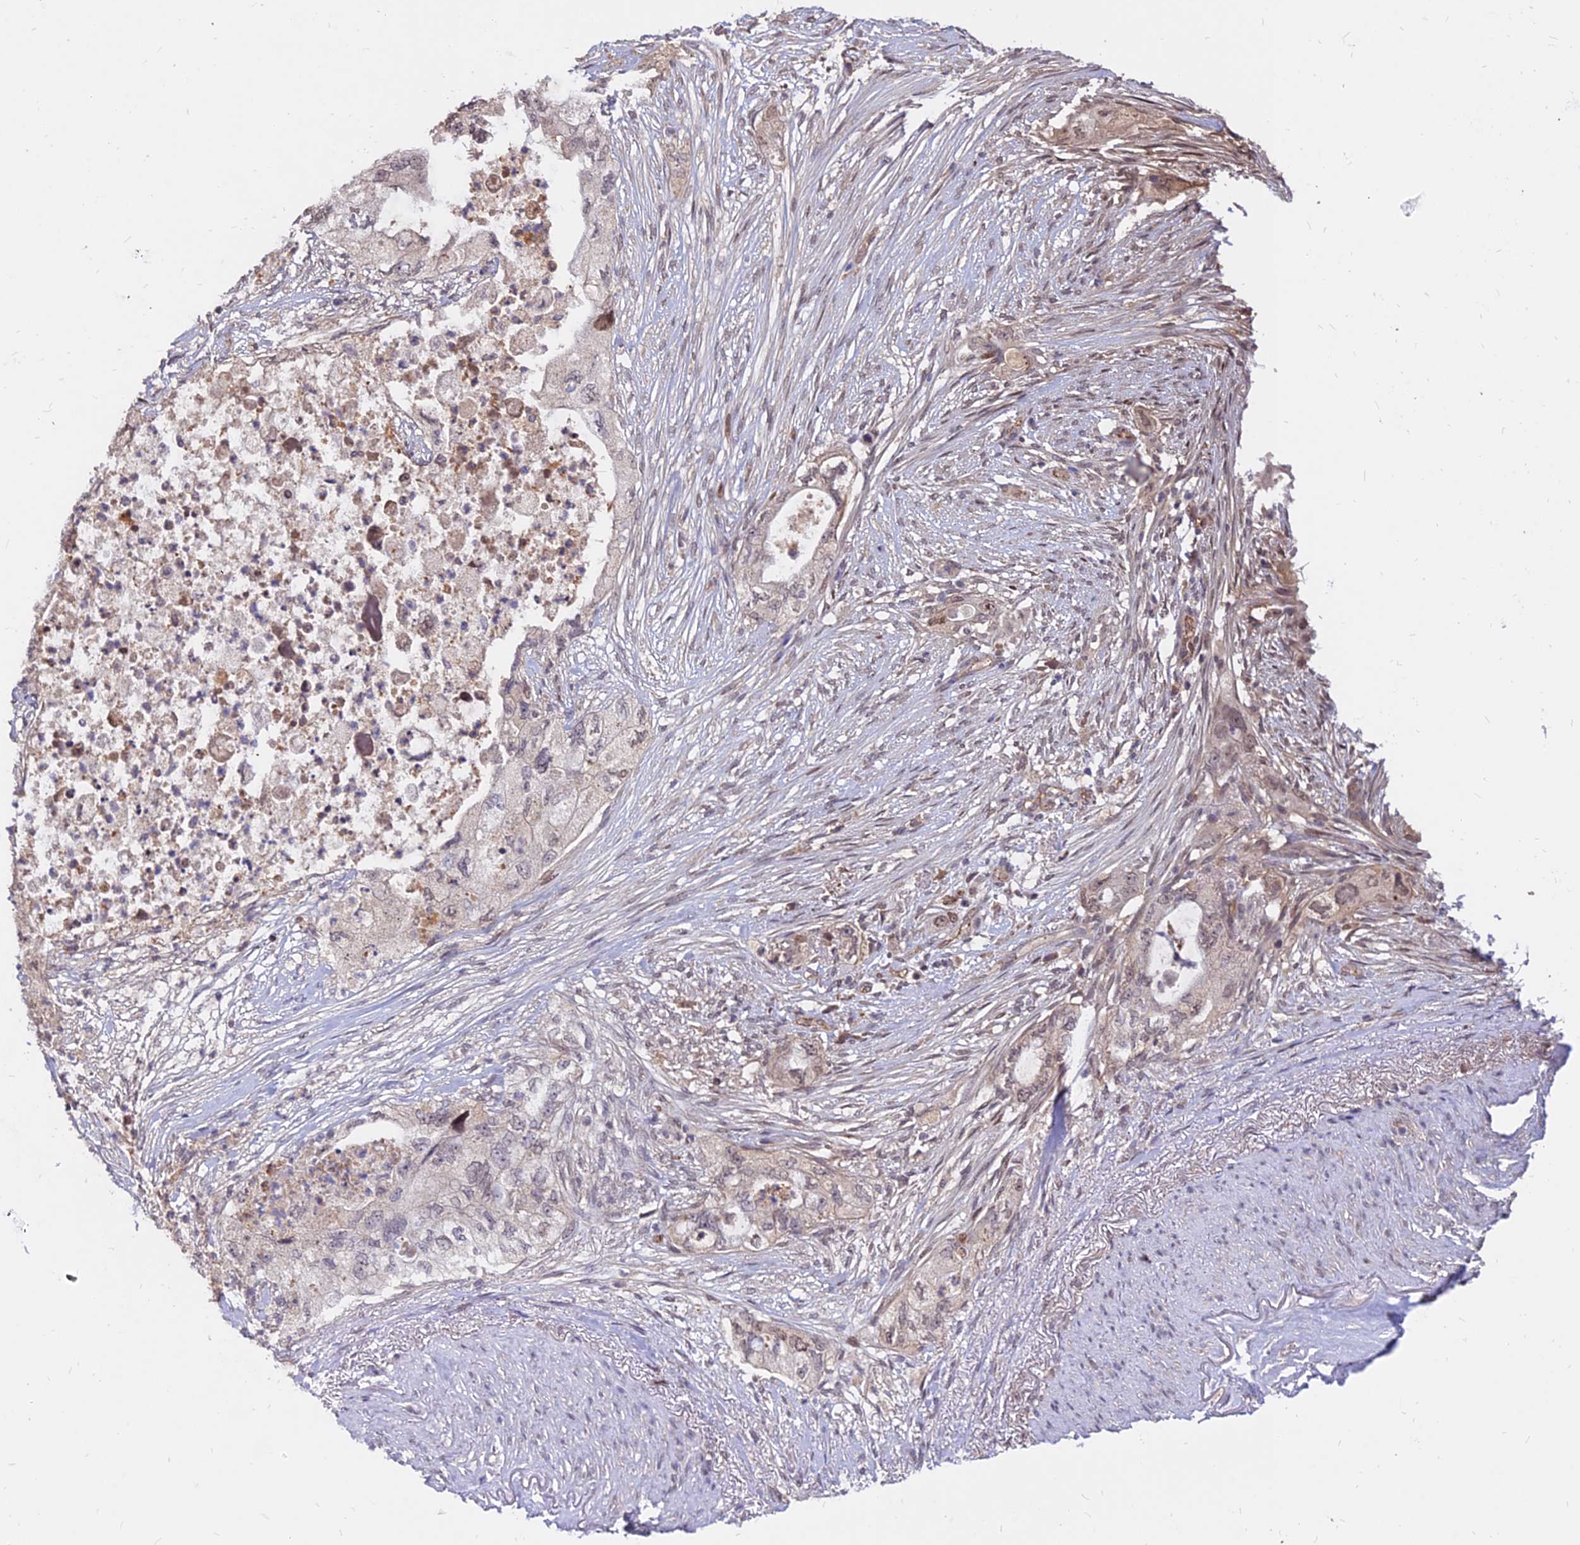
{"staining": {"intensity": "weak", "quantity": "25%-75%", "location": "cytoplasmic/membranous,nuclear"}, "tissue": "pancreatic cancer", "cell_type": "Tumor cells", "image_type": "cancer", "snomed": [{"axis": "morphology", "description": "Adenocarcinoma, NOS"}, {"axis": "topography", "description": "Pancreas"}], "caption": "High-power microscopy captured an immunohistochemistry (IHC) micrograph of adenocarcinoma (pancreatic), revealing weak cytoplasmic/membranous and nuclear expression in about 25%-75% of tumor cells.", "gene": "C11orf68", "patient": {"sex": "female", "age": 73}}